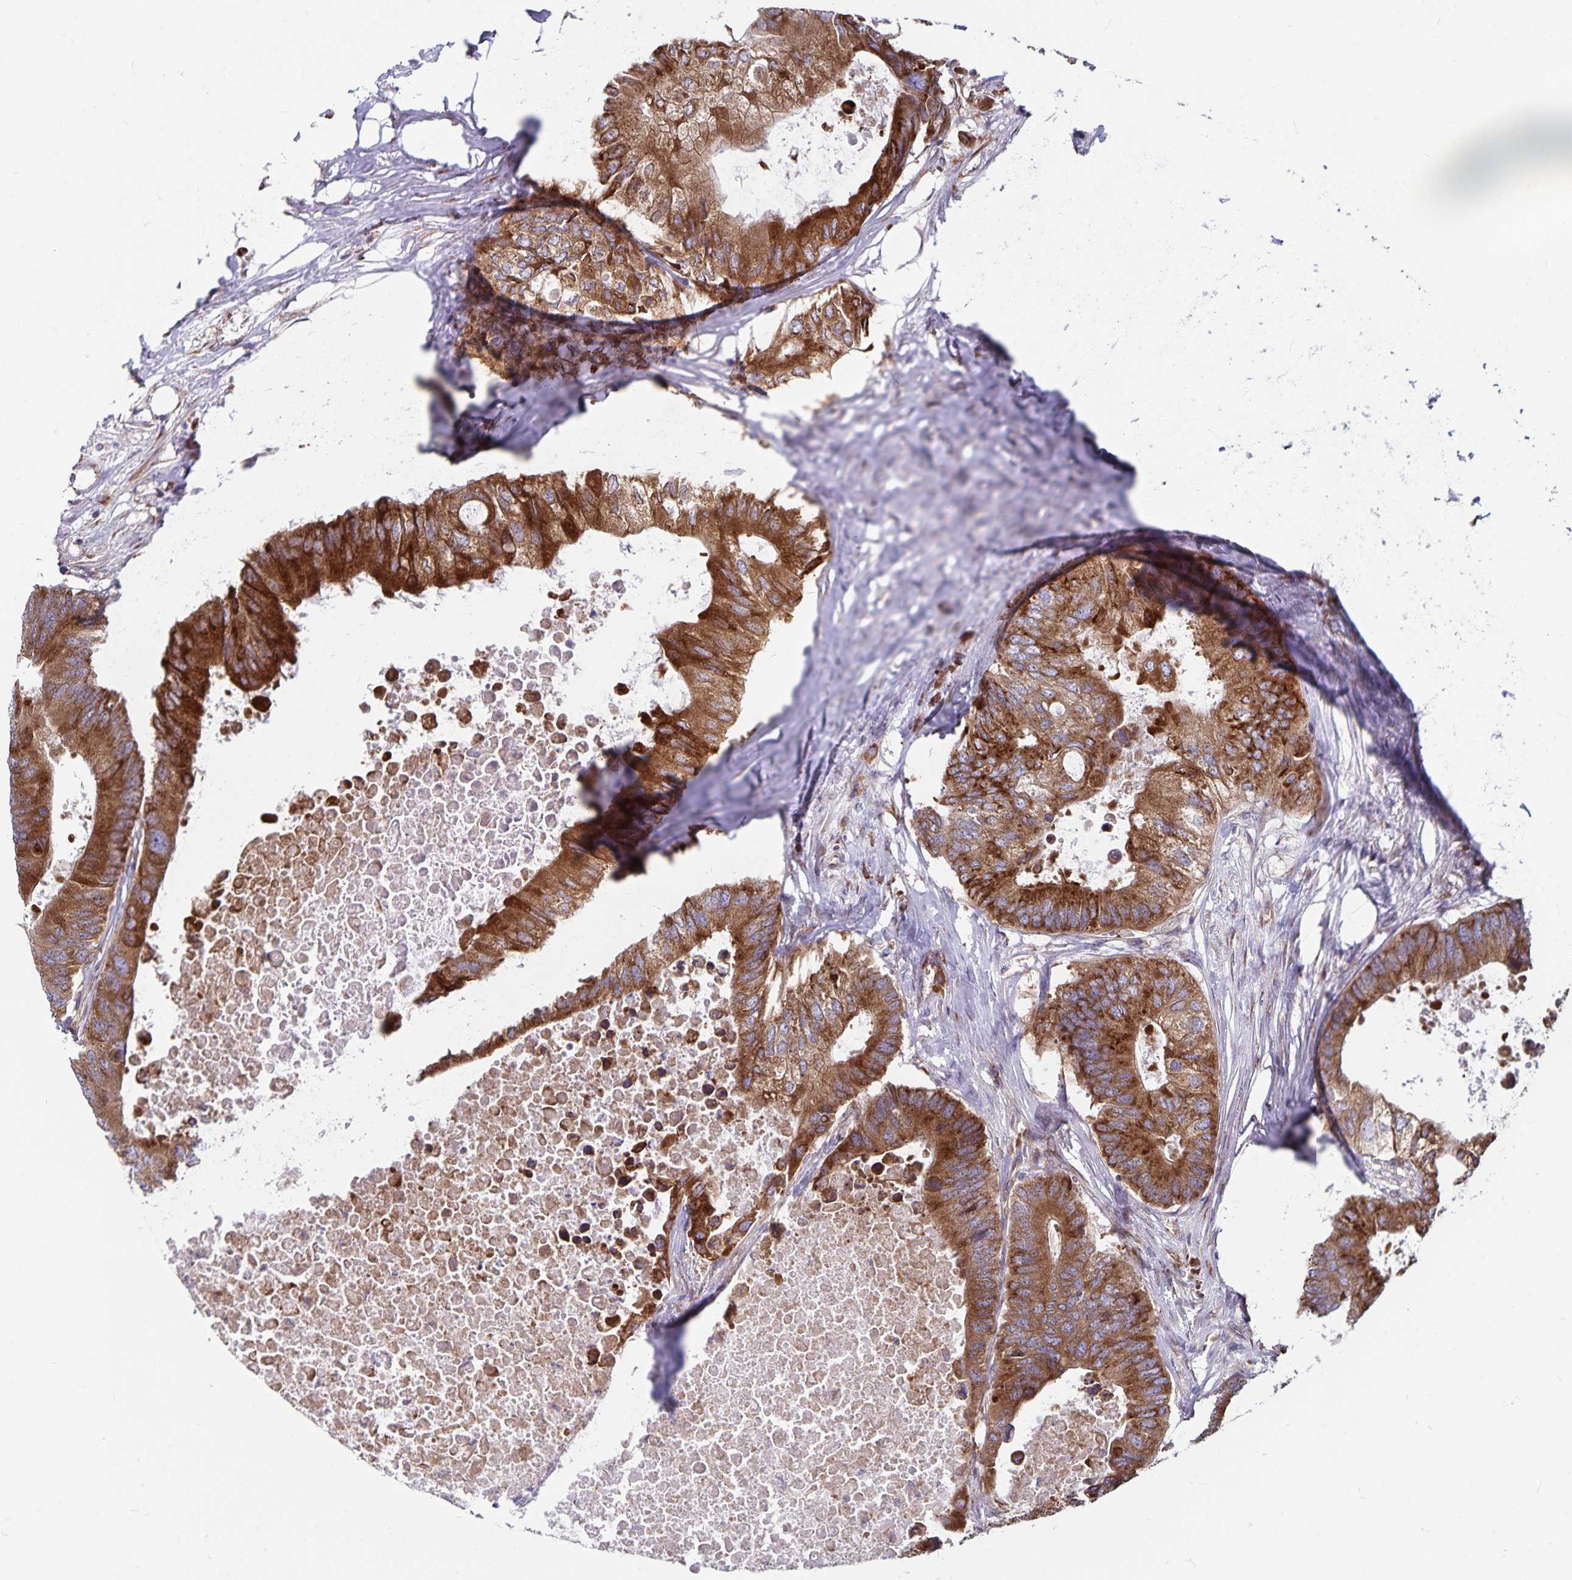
{"staining": {"intensity": "moderate", "quantity": ">75%", "location": "cytoplasmic/membranous"}, "tissue": "colorectal cancer", "cell_type": "Tumor cells", "image_type": "cancer", "snomed": [{"axis": "morphology", "description": "Adenocarcinoma, NOS"}, {"axis": "topography", "description": "Colon"}], "caption": "Immunohistochemistry (IHC) of adenocarcinoma (colorectal) reveals medium levels of moderate cytoplasmic/membranous expression in about >75% of tumor cells.", "gene": "SEC62", "patient": {"sex": "male", "age": 71}}